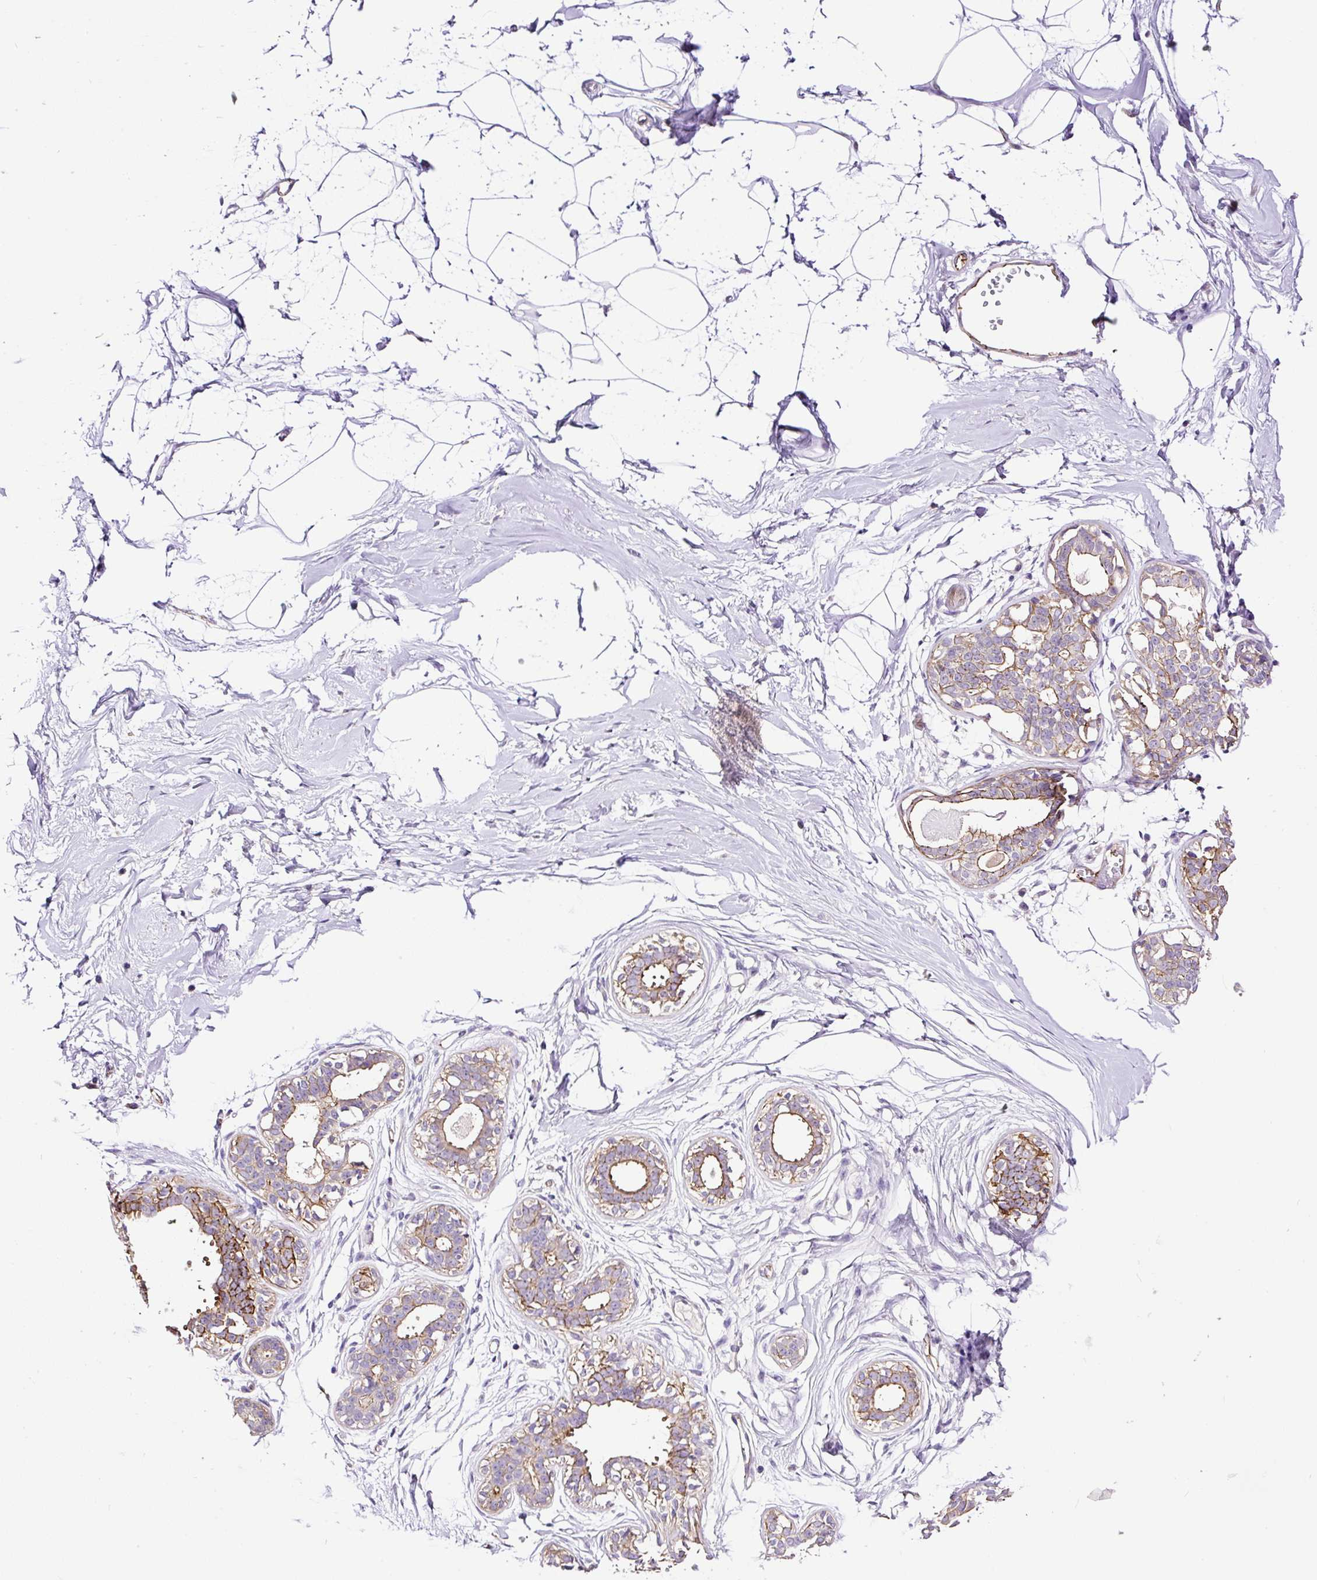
{"staining": {"intensity": "negative", "quantity": "none", "location": "none"}, "tissue": "breast", "cell_type": "Adipocytes", "image_type": "normal", "snomed": [{"axis": "morphology", "description": "Normal tissue, NOS"}, {"axis": "topography", "description": "Breast"}], "caption": "Immunohistochemistry (IHC) image of normal breast stained for a protein (brown), which demonstrates no positivity in adipocytes. (Immunohistochemistry, brightfield microscopy, high magnification).", "gene": "MAGEB16", "patient": {"sex": "female", "age": 45}}